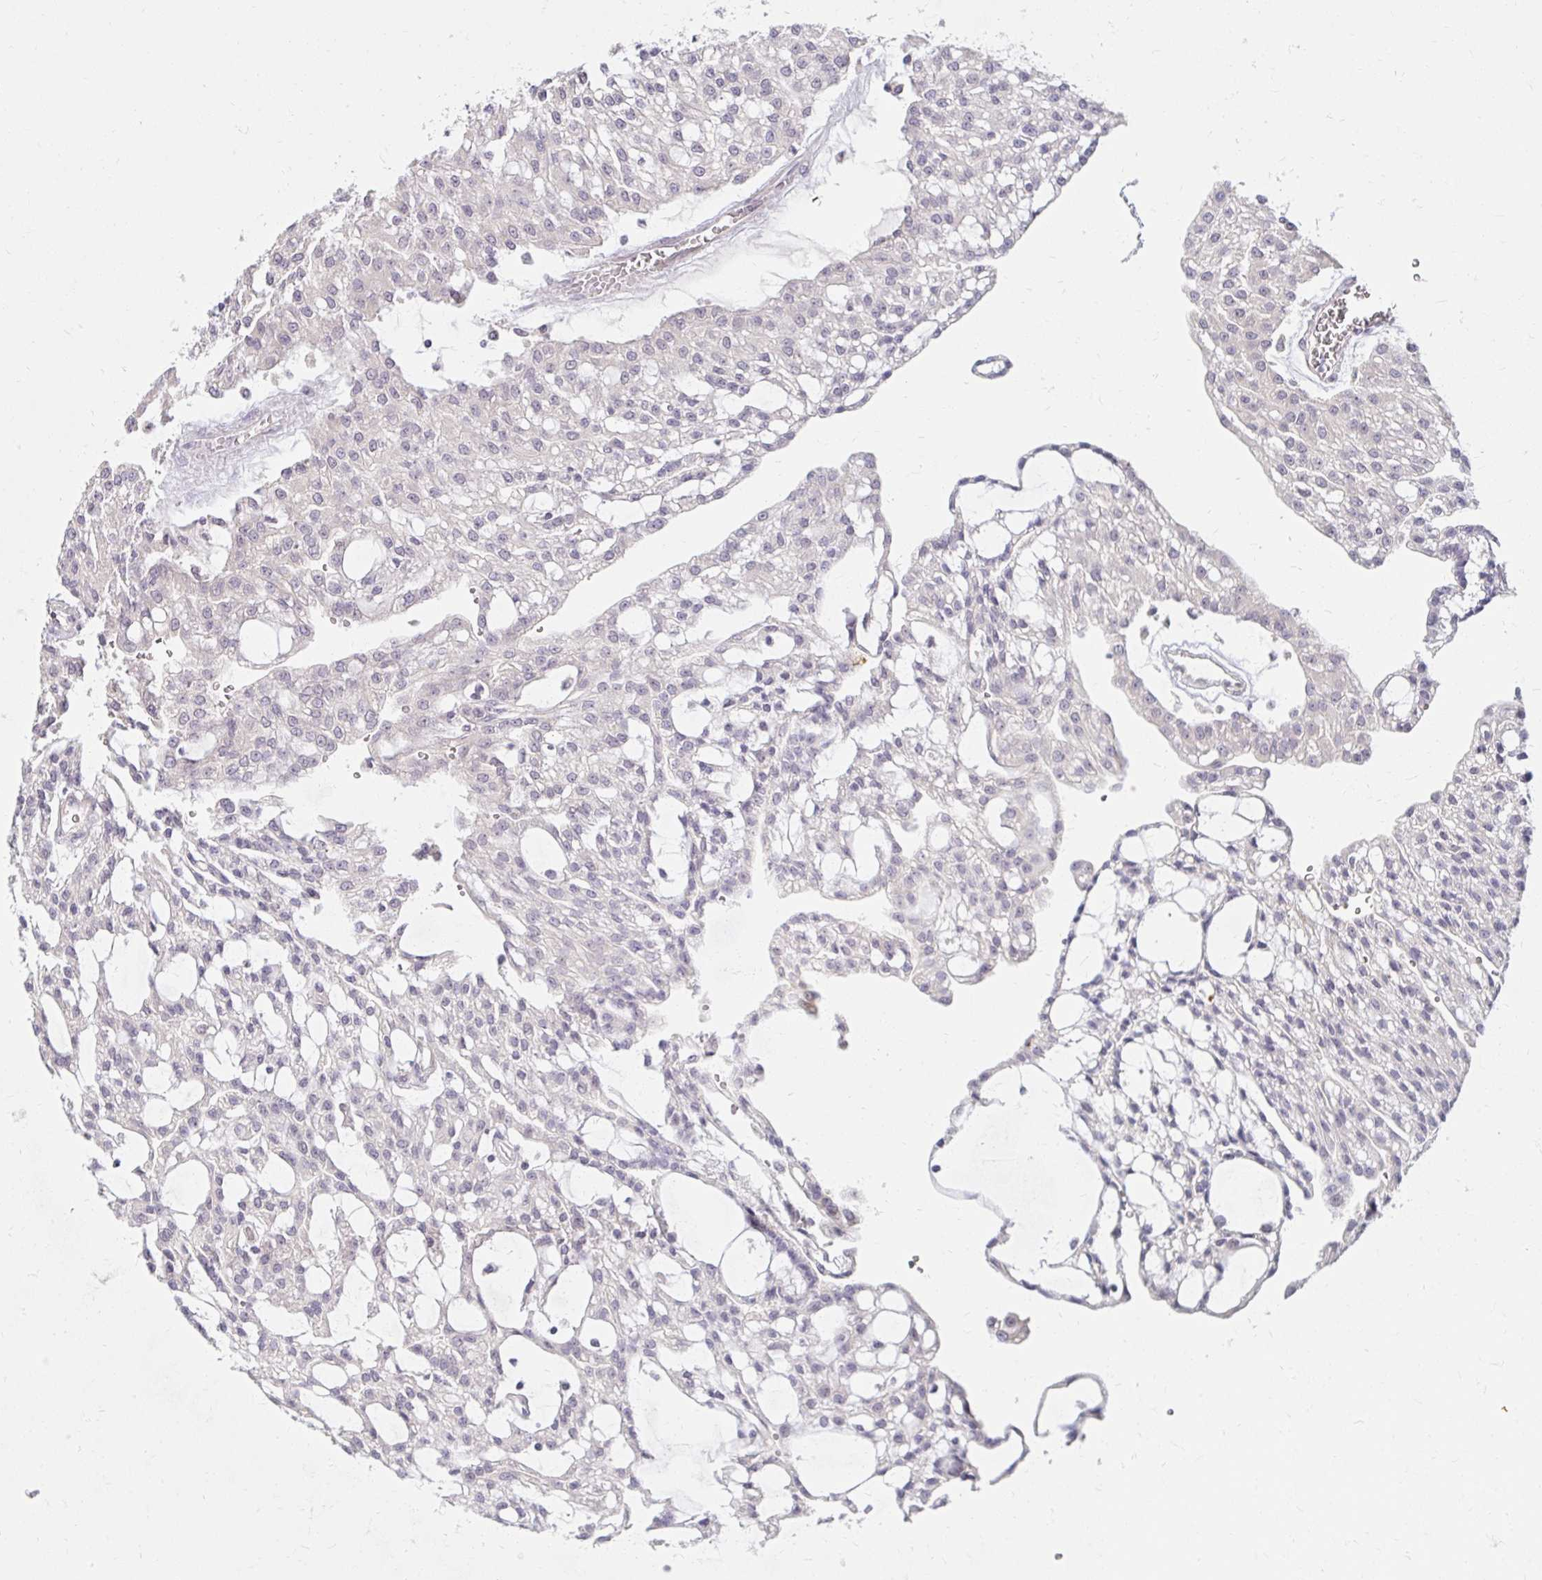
{"staining": {"intensity": "negative", "quantity": "none", "location": "none"}, "tissue": "renal cancer", "cell_type": "Tumor cells", "image_type": "cancer", "snomed": [{"axis": "morphology", "description": "Adenocarcinoma, NOS"}, {"axis": "topography", "description": "Kidney"}], "caption": "This is an immunohistochemistry (IHC) image of renal adenocarcinoma. There is no expression in tumor cells.", "gene": "DDN", "patient": {"sex": "male", "age": 63}}